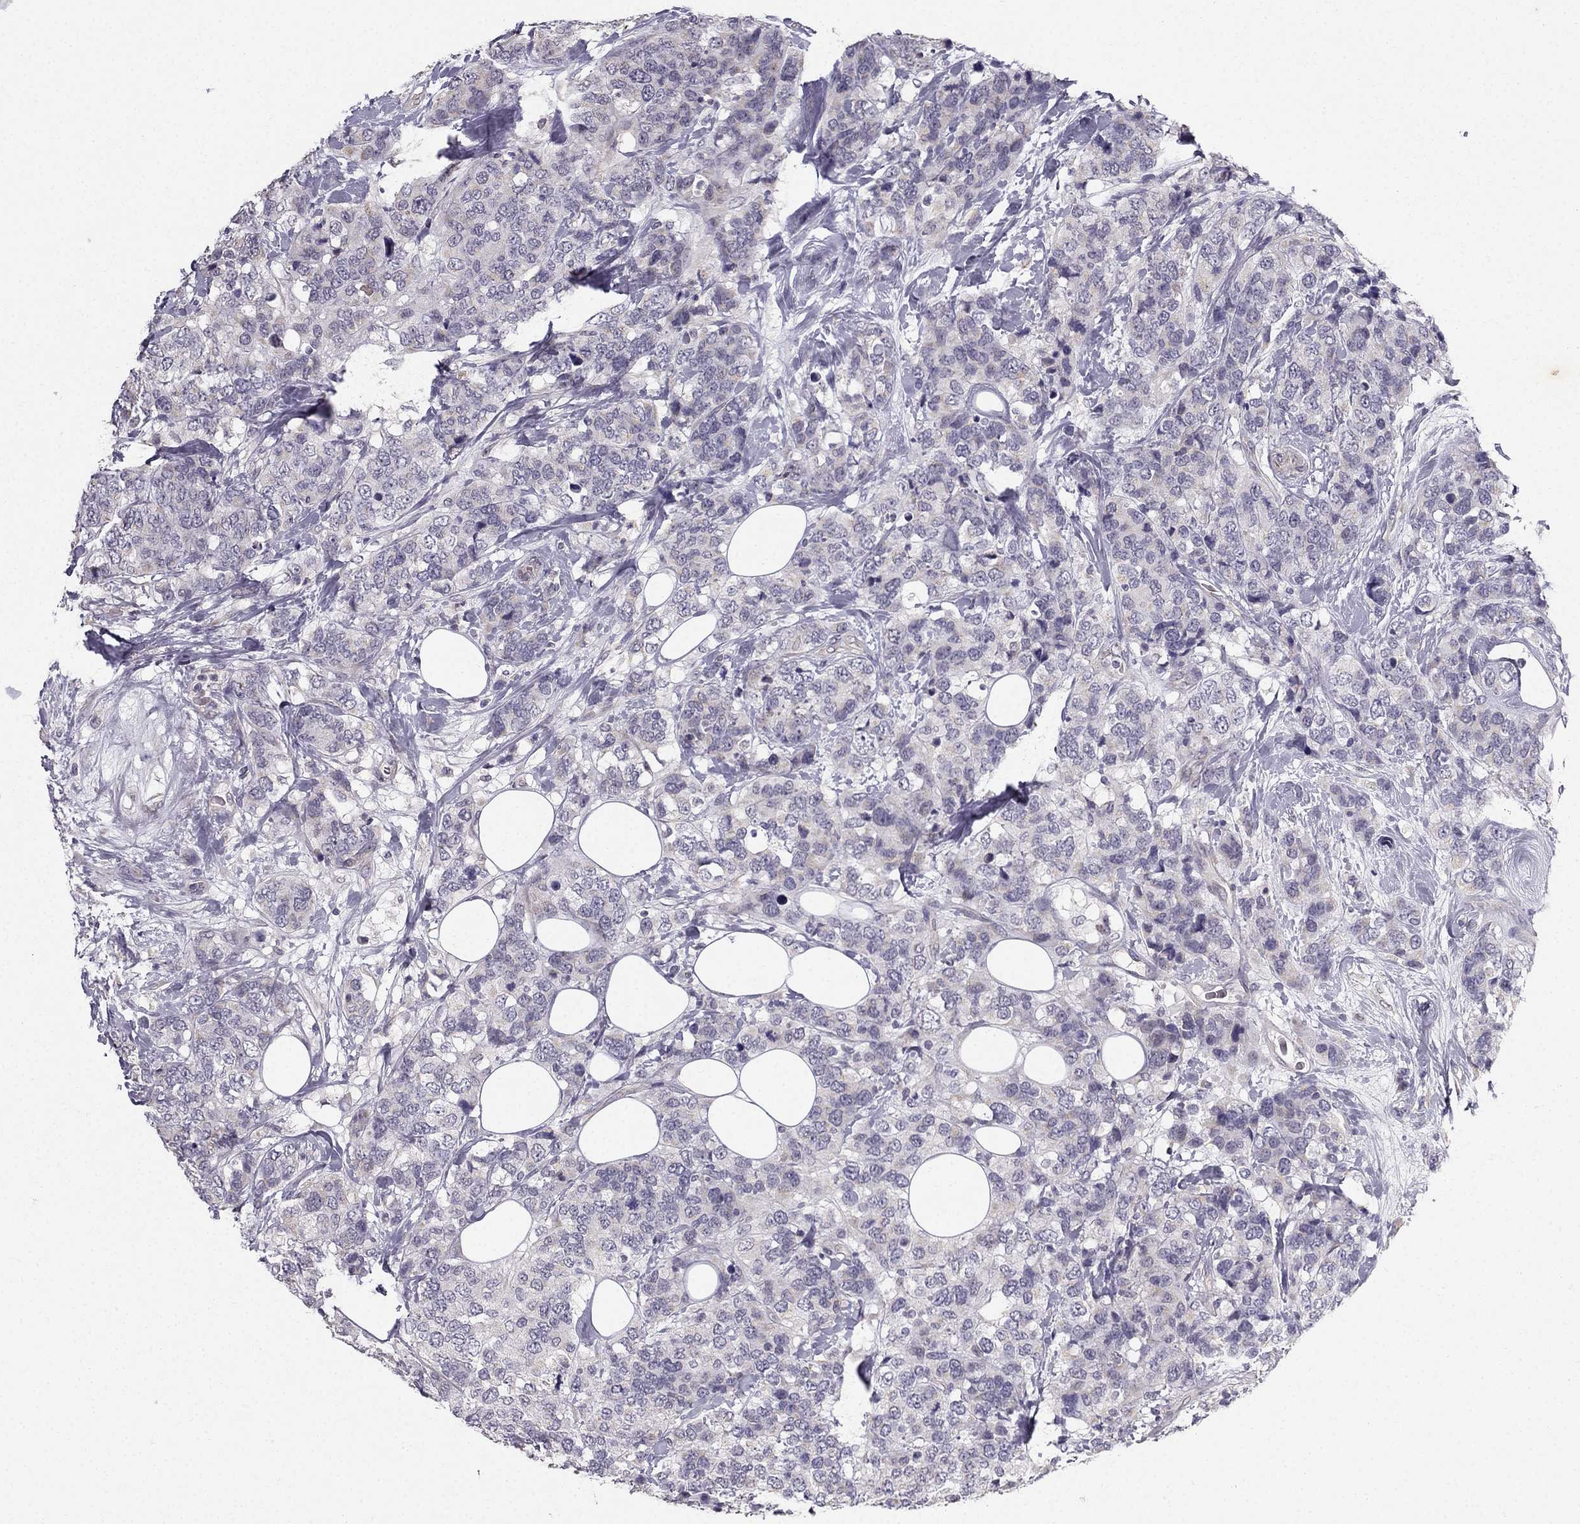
{"staining": {"intensity": "weak", "quantity": "<25%", "location": "cytoplasmic/membranous"}, "tissue": "breast cancer", "cell_type": "Tumor cells", "image_type": "cancer", "snomed": [{"axis": "morphology", "description": "Lobular carcinoma"}, {"axis": "topography", "description": "Breast"}], "caption": "DAB (3,3'-diaminobenzidine) immunohistochemical staining of breast cancer (lobular carcinoma) demonstrates no significant staining in tumor cells.", "gene": "TSPYL5", "patient": {"sex": "female", "age": 59}}